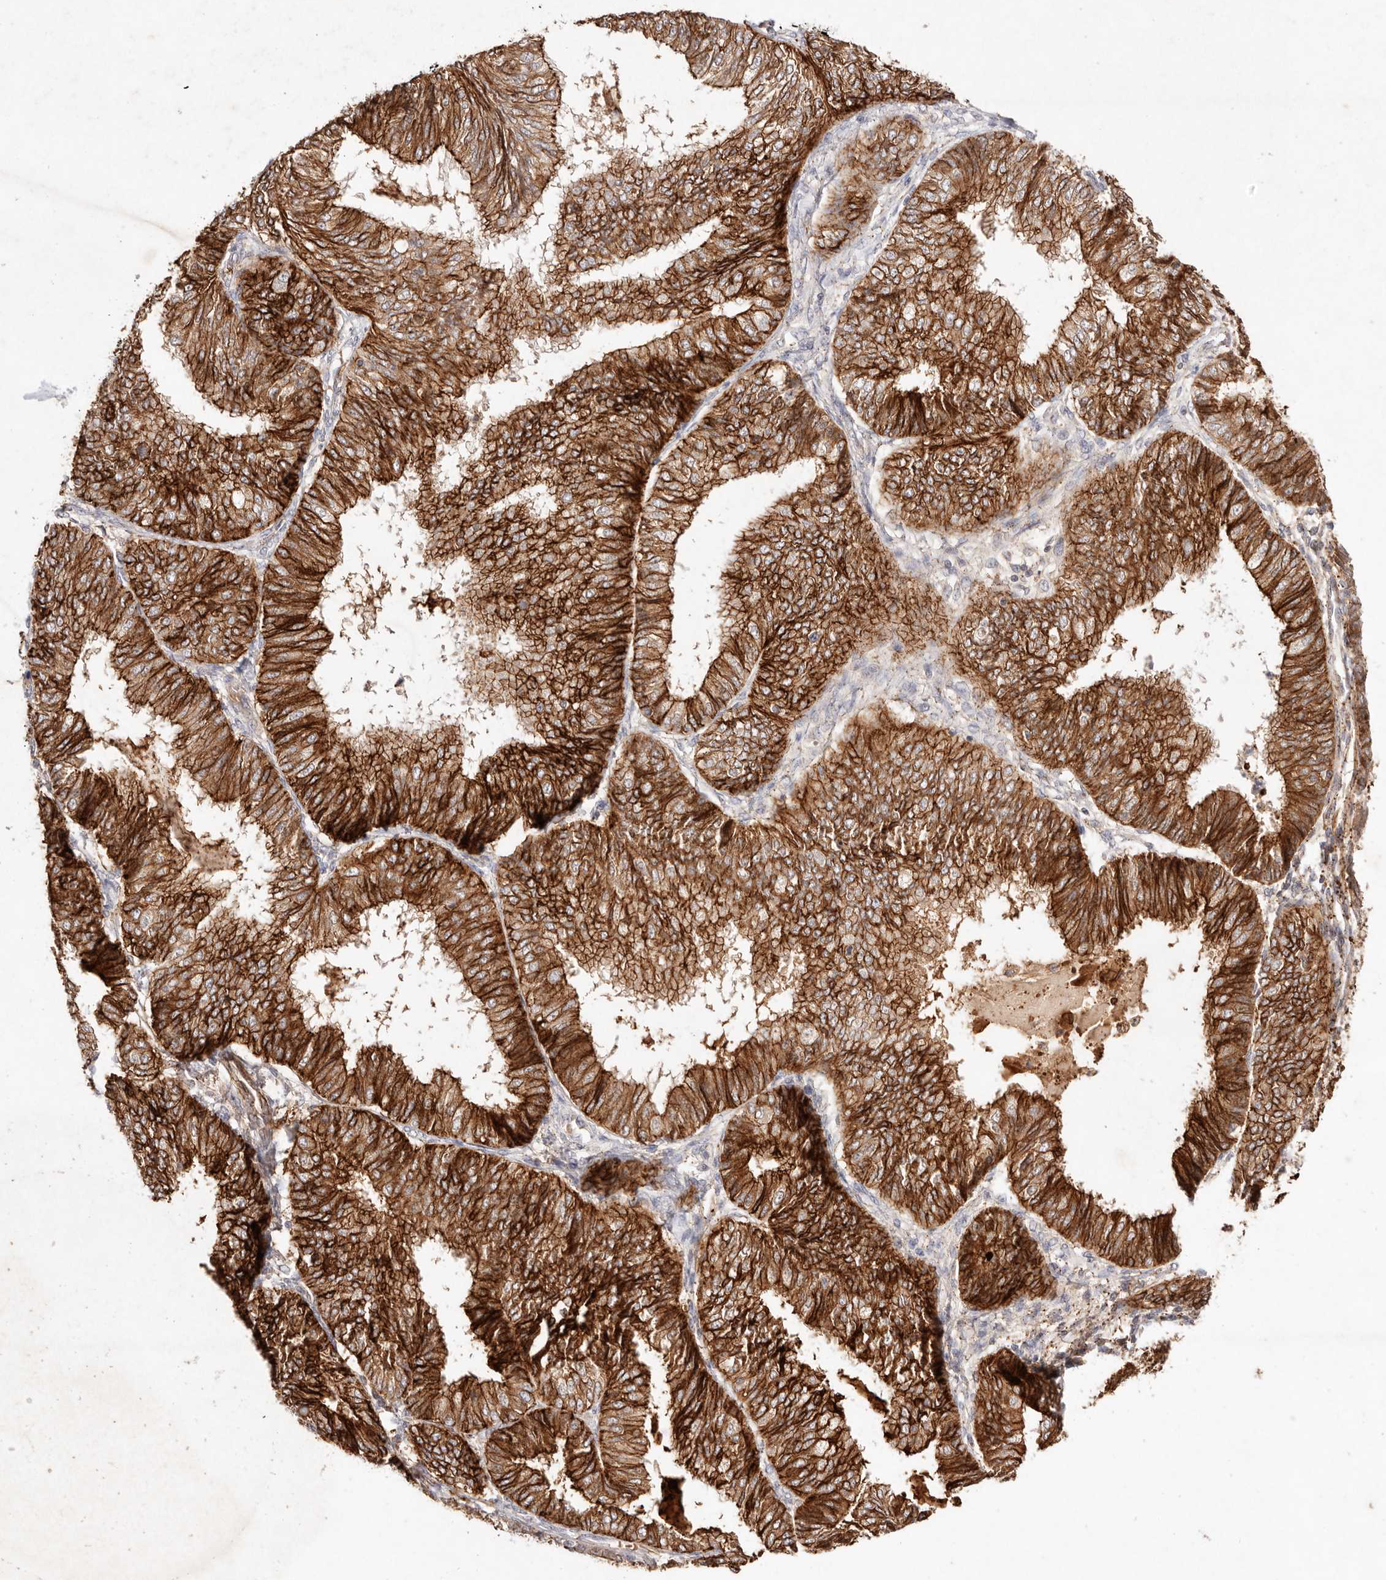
{"staining": {"intensity": "strong", "quantity": ">75%", "location": "cytoplasmic/membranous"}, "tissue": "endometrial cancer", "cell_type": "Tumor cells", "image_type": "cancer", "snomed": [{"axis": "morphology", "description": "Adenocarcinoma, NOS"}, {"axis": "topography", "description": "Endometrium"}], "caption": "Immunohistochemical staining of adenocarcinoma (endometrial) demonstrates high levels of strong cytoplasmic/membranous expression in about >75% of tumor cells.", "gene": "CXADR", "patient": {"sex": "female", "age": 58}}